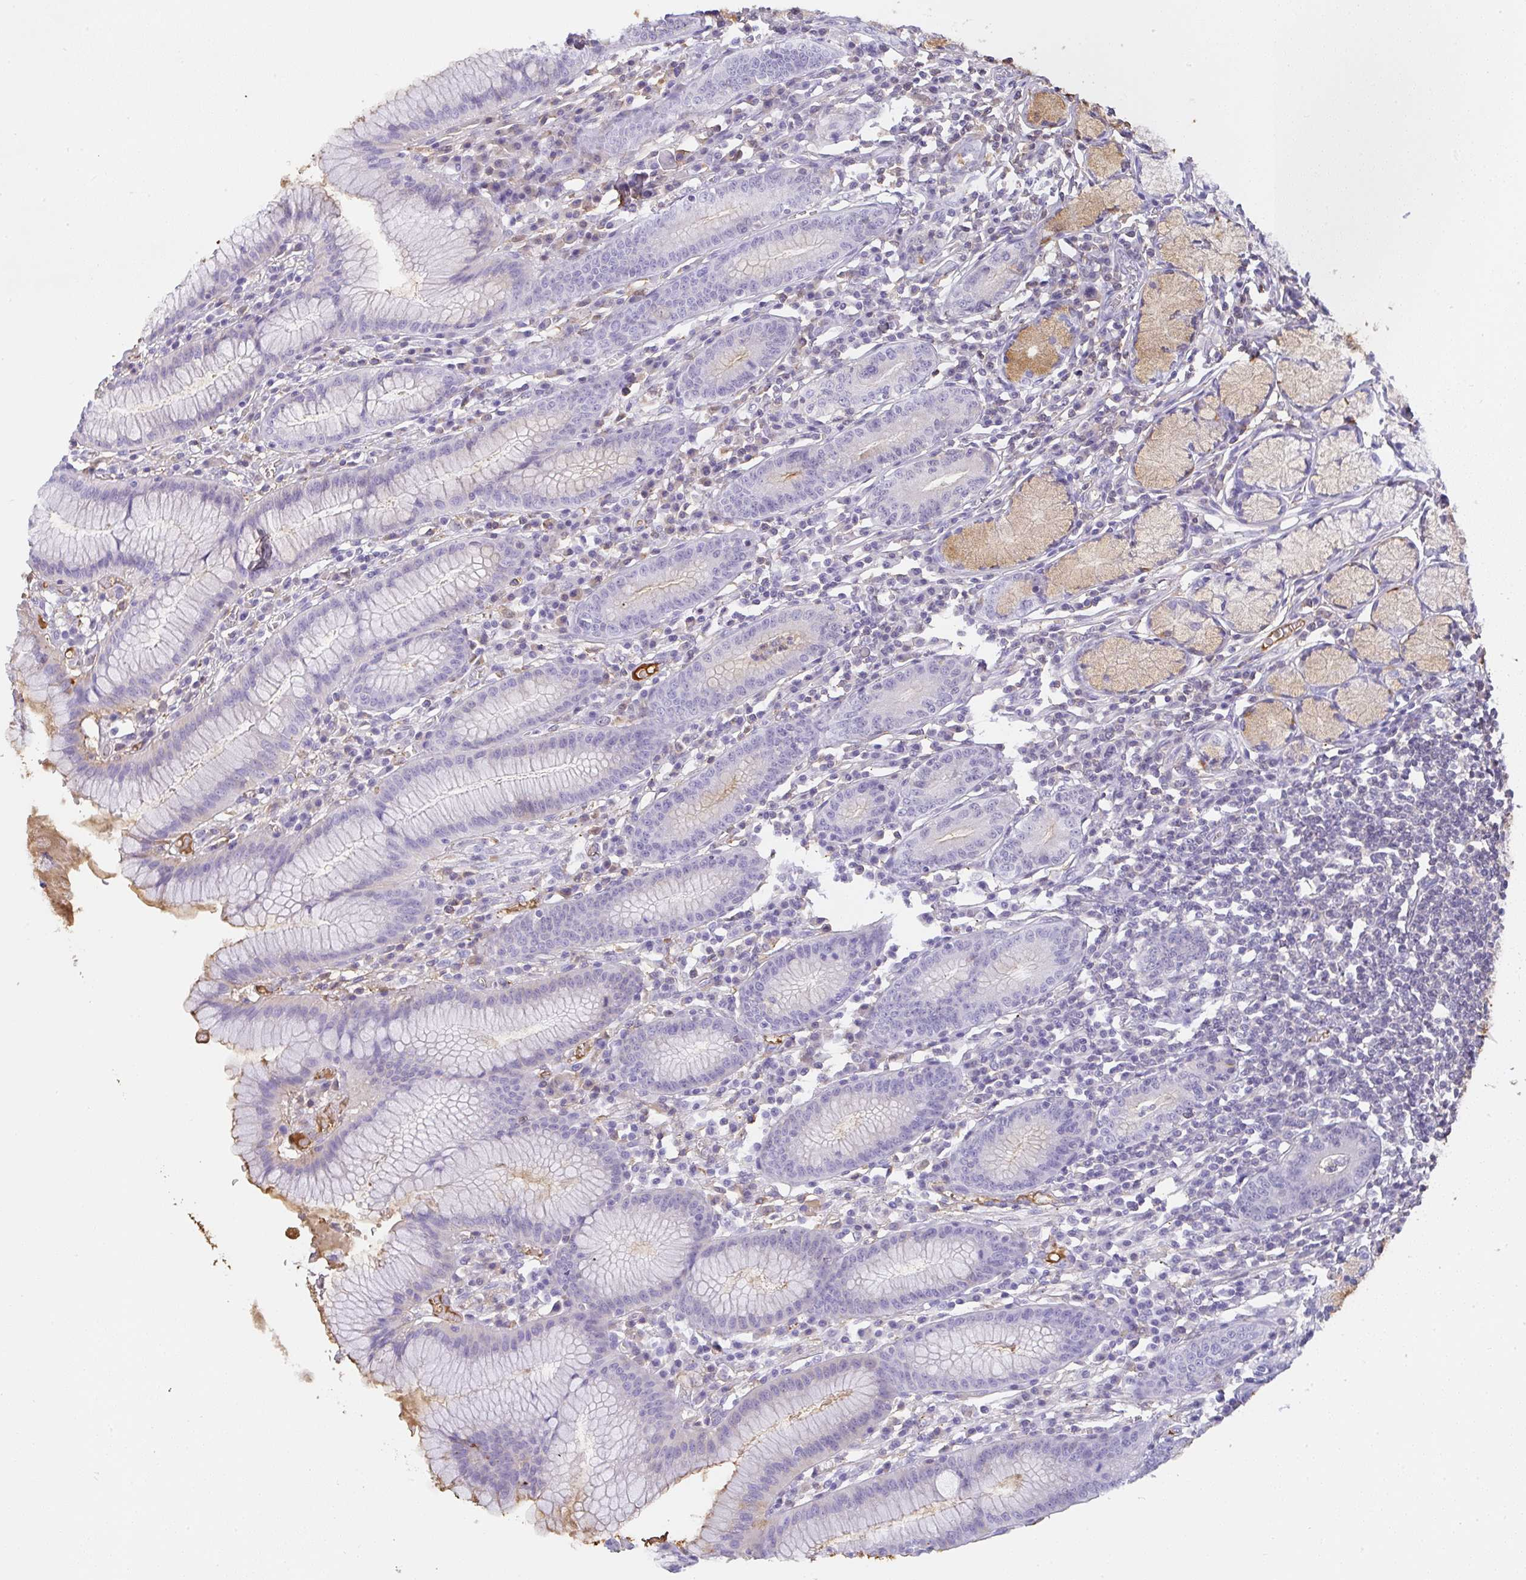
{"staining": {"intensity": "negative", "quantity": "none", "location": "none"}, "tissue": "stomach", "cell_type": "Glandular cells", "image_type": "normal", "snomed": [{"axis": "morphology", "description": "Normal tissue, NOS"}, {"axis": "topography", "description": "Stomach"}], "caption": "Micrograph shows no significant protein expression in glandular cells of benign stomach. (DAB (3,3'-diaminobenzidine) immunohistochemistry visualized using brightfield microscopy, high magnification).", "gene": "SMYD5", "patient": {"sex": "male", "age": 55}}